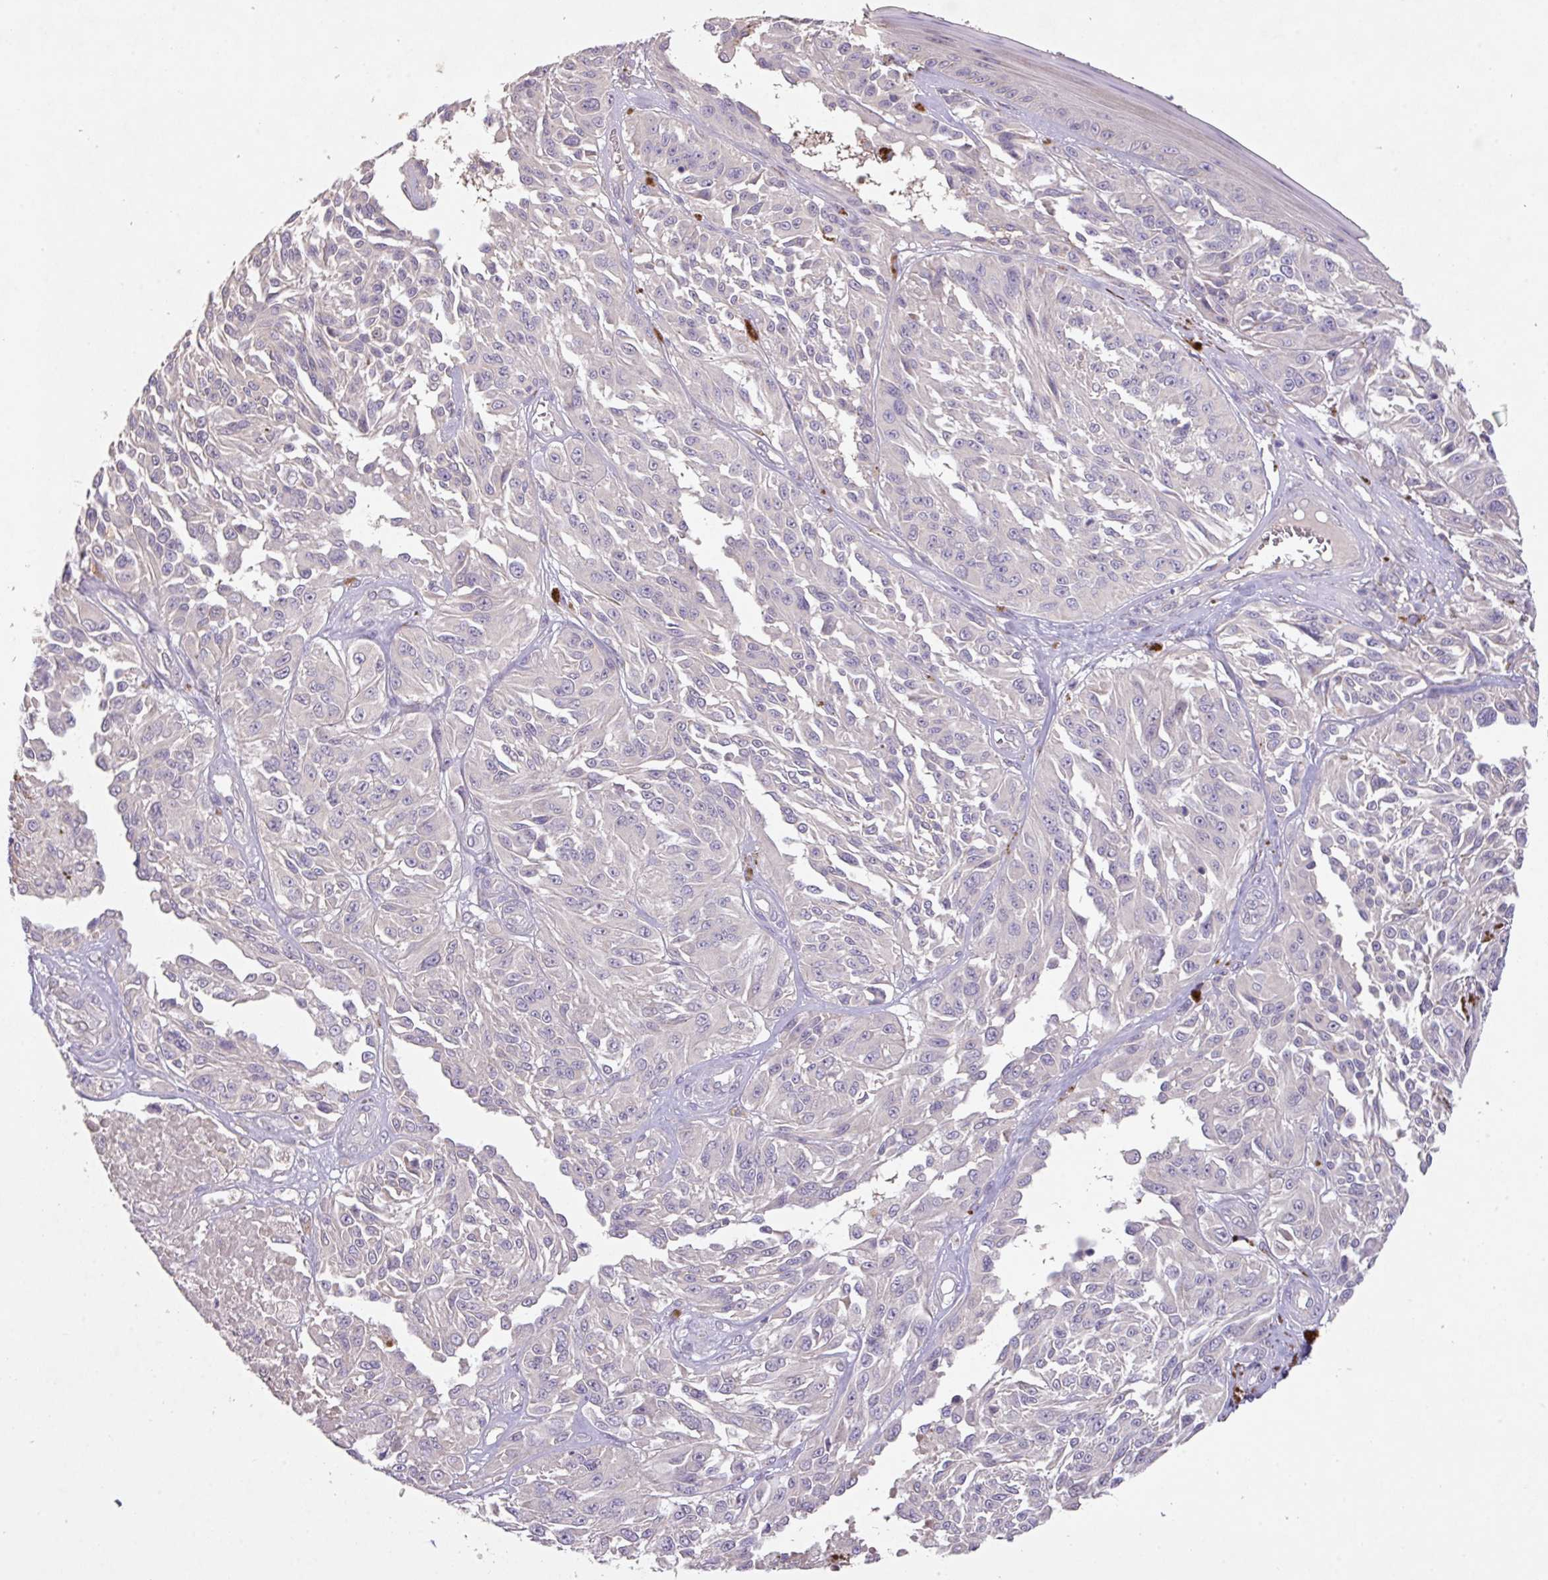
{"staining": {"intensity": "negative", "quantity": "none", "location": "none"}, "tissue": "melanoma", "cell_type": "Tumor cells", "image_type": "cancer", "snomed": [{"axis": "morphology", "description": "Malignant melanoma, NOS"}, {"axis": "topography", "description": "Skin"}], "caption": "The immunohistochemistry (IHC) micrograph has no significant staining in tumor cells of melanoma tissue.", "gene": "PRADC1", "patient": {"sex": "male", "age": 94}}